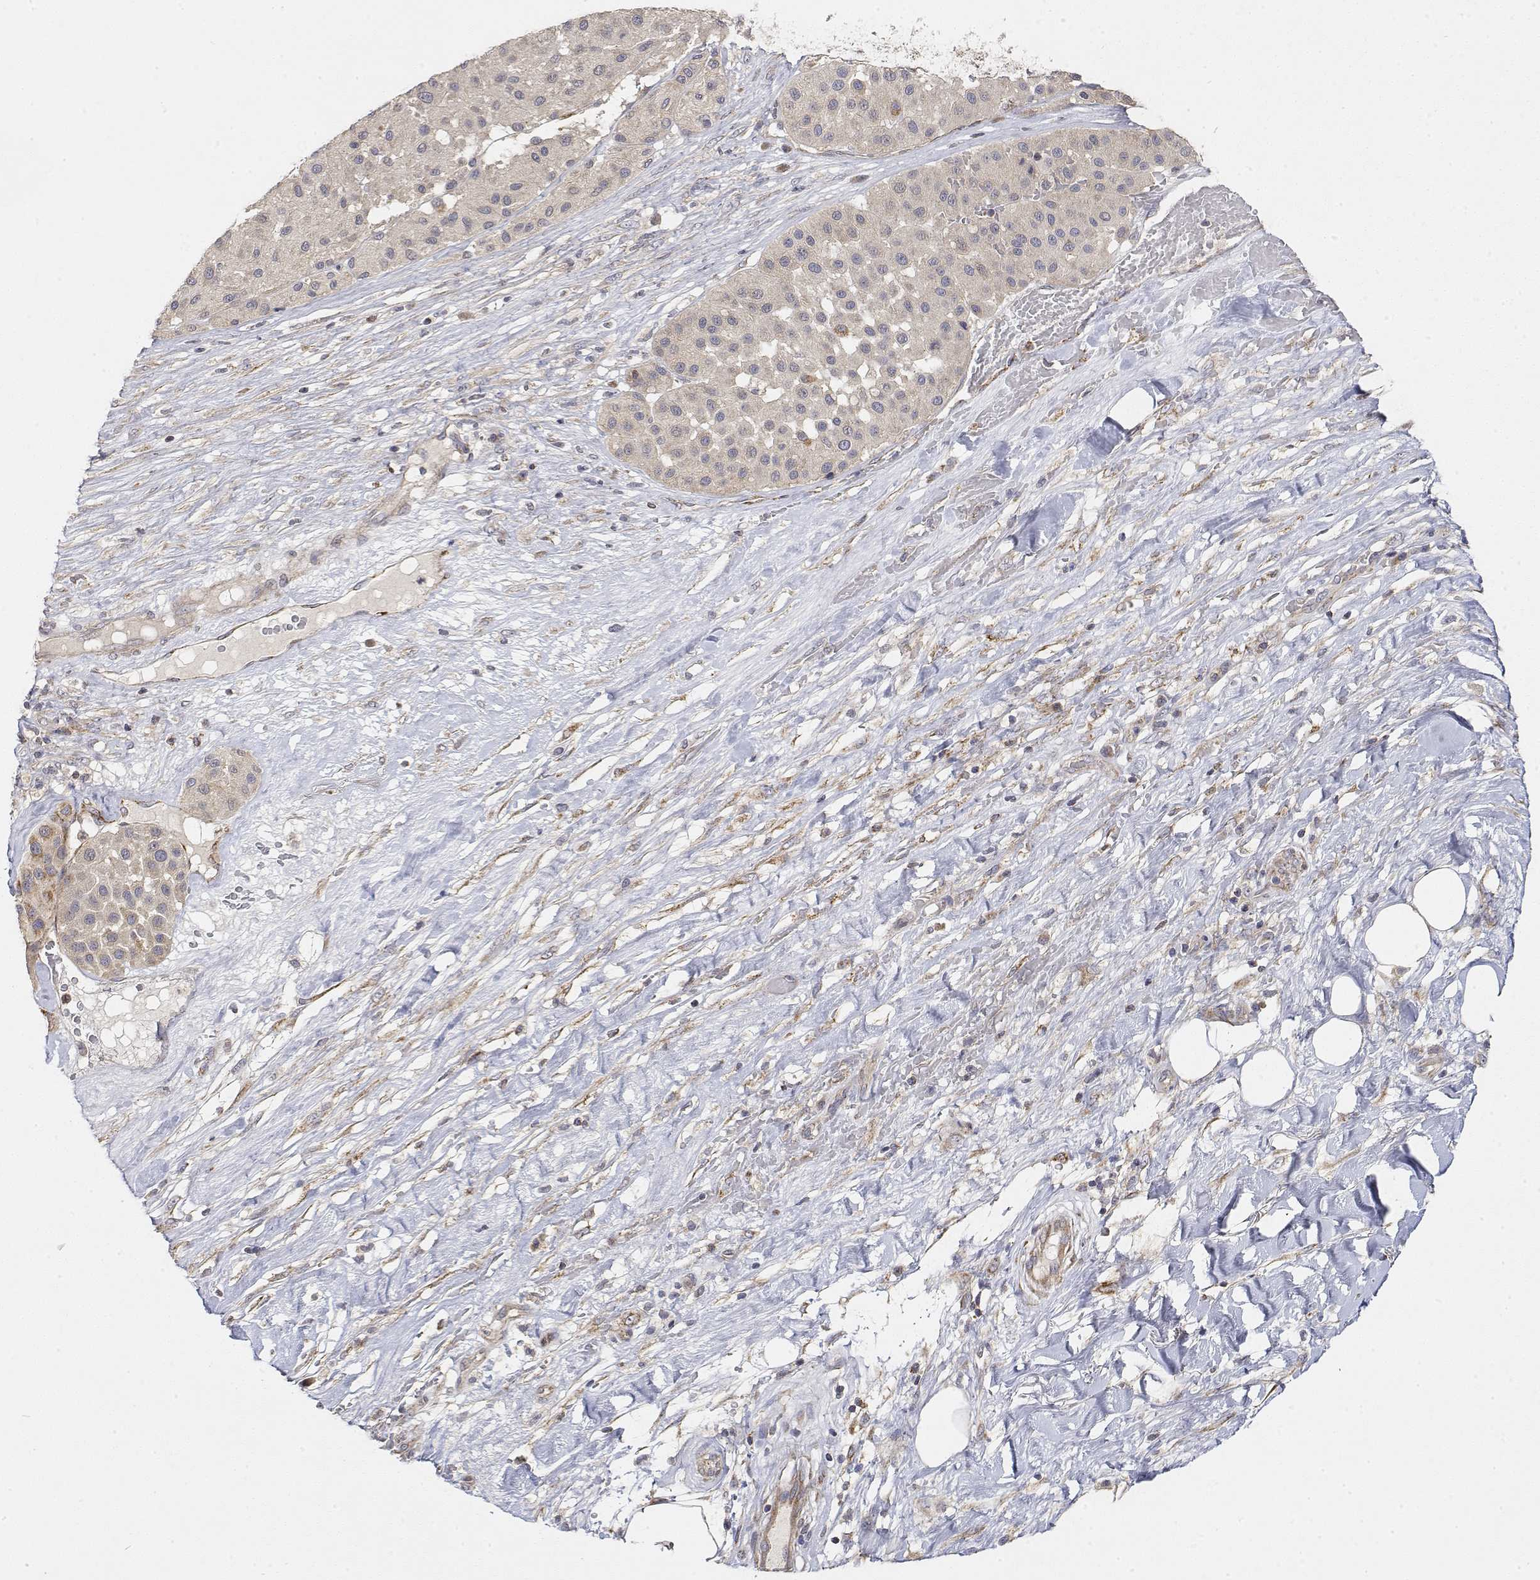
{"staining": {"intensity": "negative", "quantity": "none", "location": "none"}, "tissue": "melanoma", "cell_type": "Tumor cells", "image_type": "cancer", "snomed": [{"axis": "morphology", "description": "Malignant melanoma, Metastatic site"}, {"axis": "topography", "description": "Smooth muscle"}], "caption": "DAB immunohistochemical staining of malignant melanoma (metastatic site) shows no significant expression in tumor cells.", "gene": "LONRF3", "patient": {"sex": "male", "age": 41}}